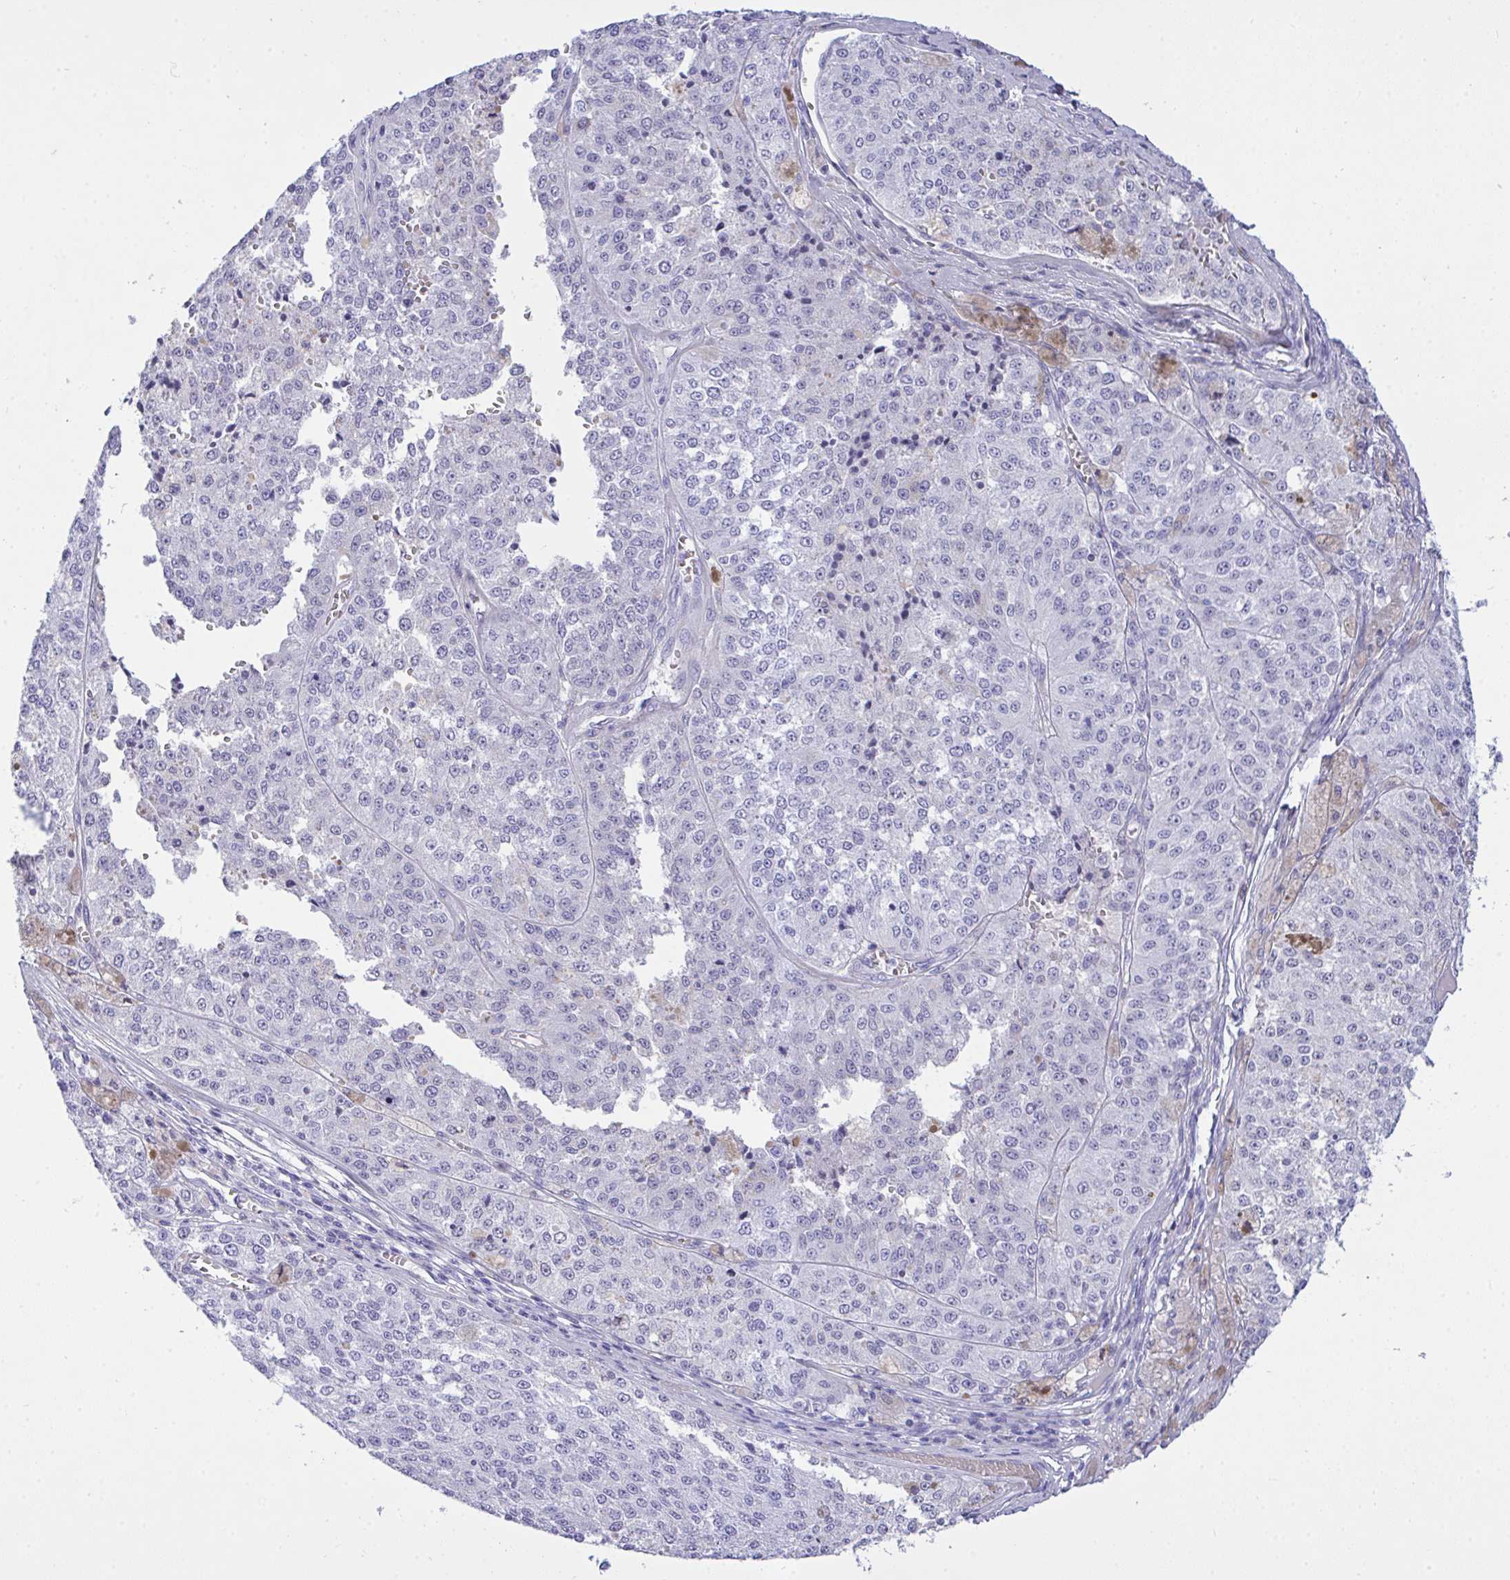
{"staining": {"intensity": "negative", "quantity": "none", "location": "none"}, "tissue": "melanoma", "cell_type": "Tumor cells", "image_type": "cancer", "snomed": [{"axis": "morphology", "description": "Malignant melanoma, Metastatic site"}, {"axis": "topography", "description": "Lymph node"}], "caption": "The histopathology image demonstrates no significant positivity in tumor cells of melanoma.", "gene": "AKR1D1", "patient": {"sex": "female", "age": 64}}